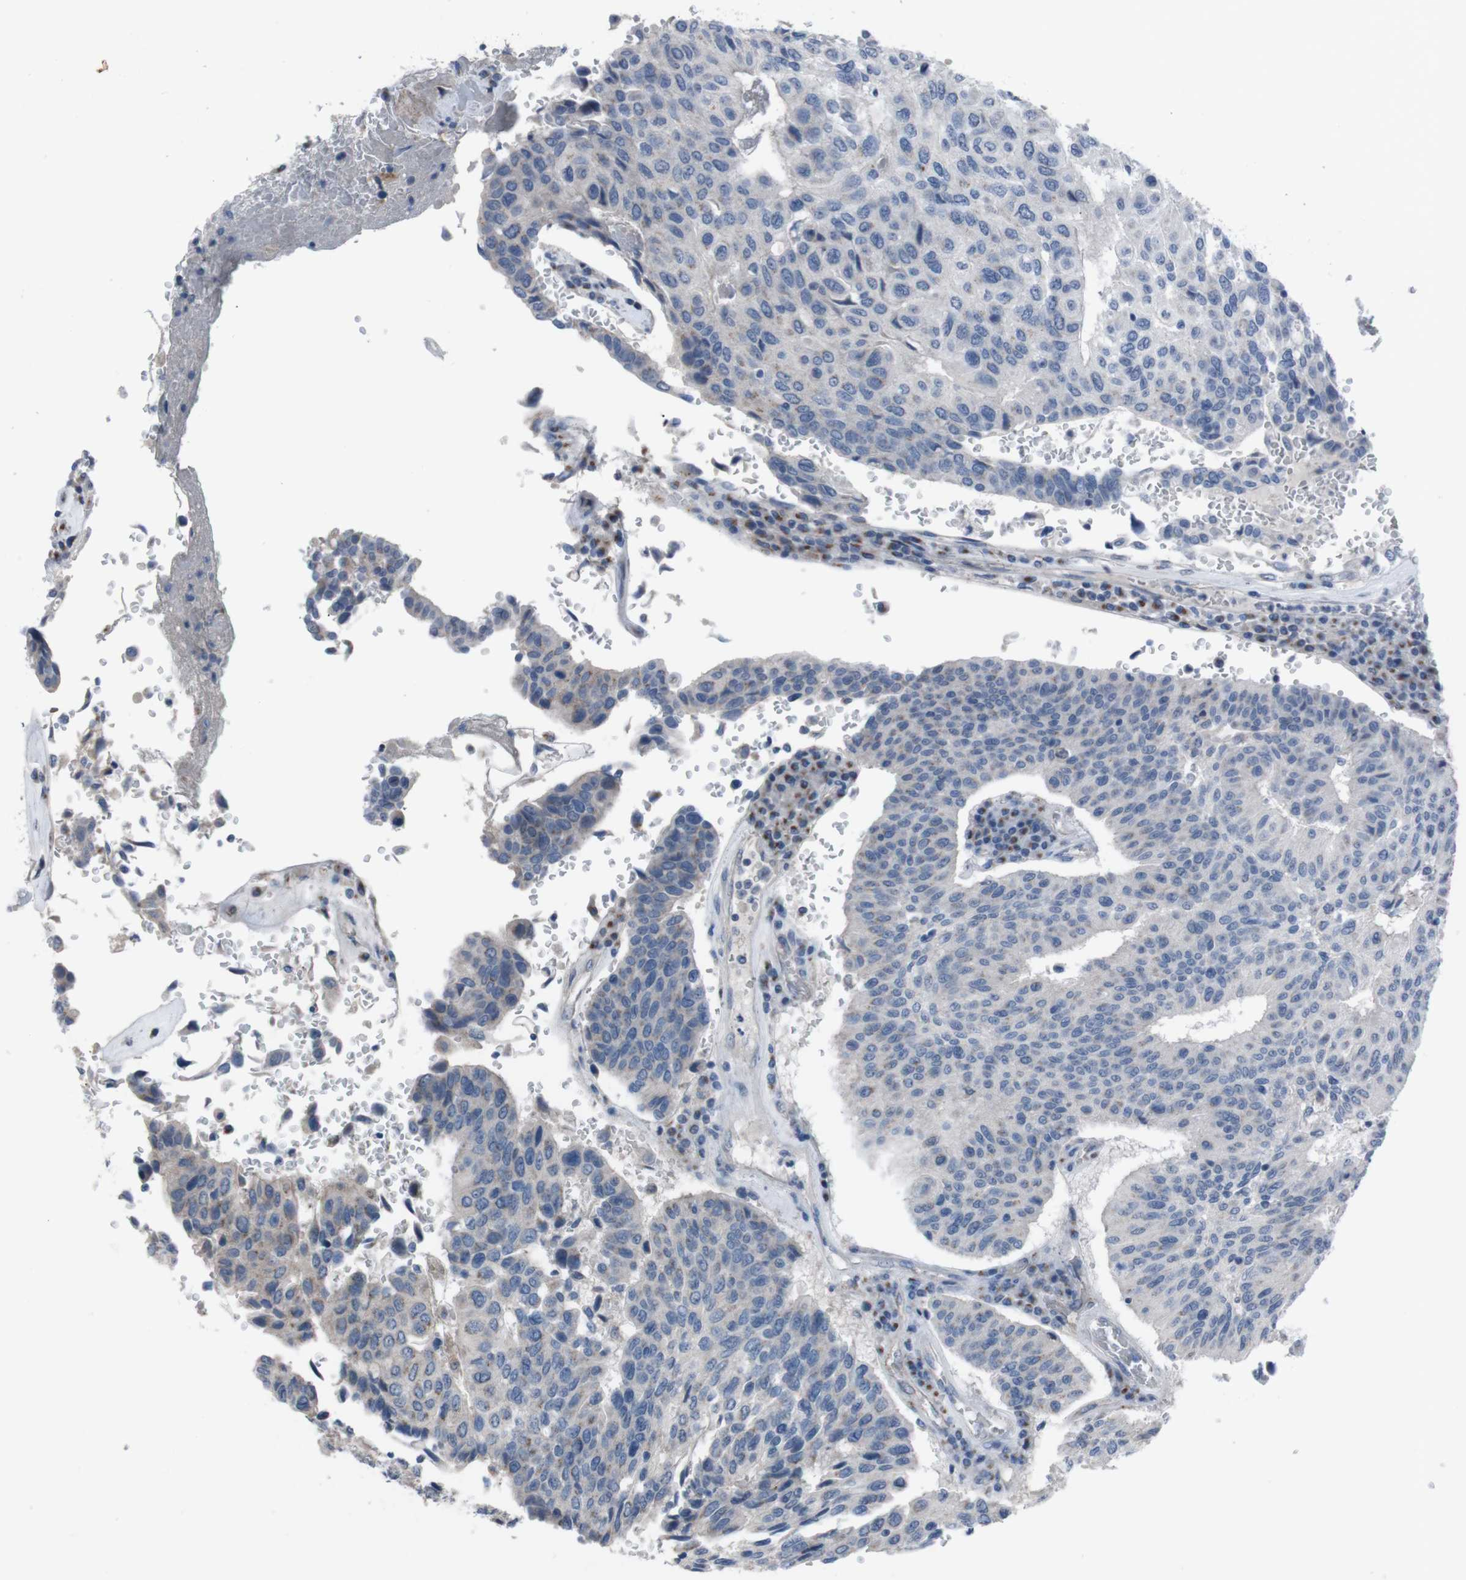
{"staining": {"intensity": "weak", "quantity": "<25%", "location": "cytoplasmic/membranous"}, "tissue": "urothelial cancer", "cell_type": "Tumor cells", "image_type": "cancer", "snomed": [{"axis": "morphology", "description": "Urothelial carcinoma, High grade"}, {"axis": "topography", "description": "Urinary bladder"}], "caption": "Histopathology image shows no significant protein positivity in tumor cells of urothelial cancer. The staining is performed using DAB brown chromogen with nuclei counter-stained in using hematoxylin.", "gene": "EFNA5", "patient": {"sex": "male", "age": 66}}